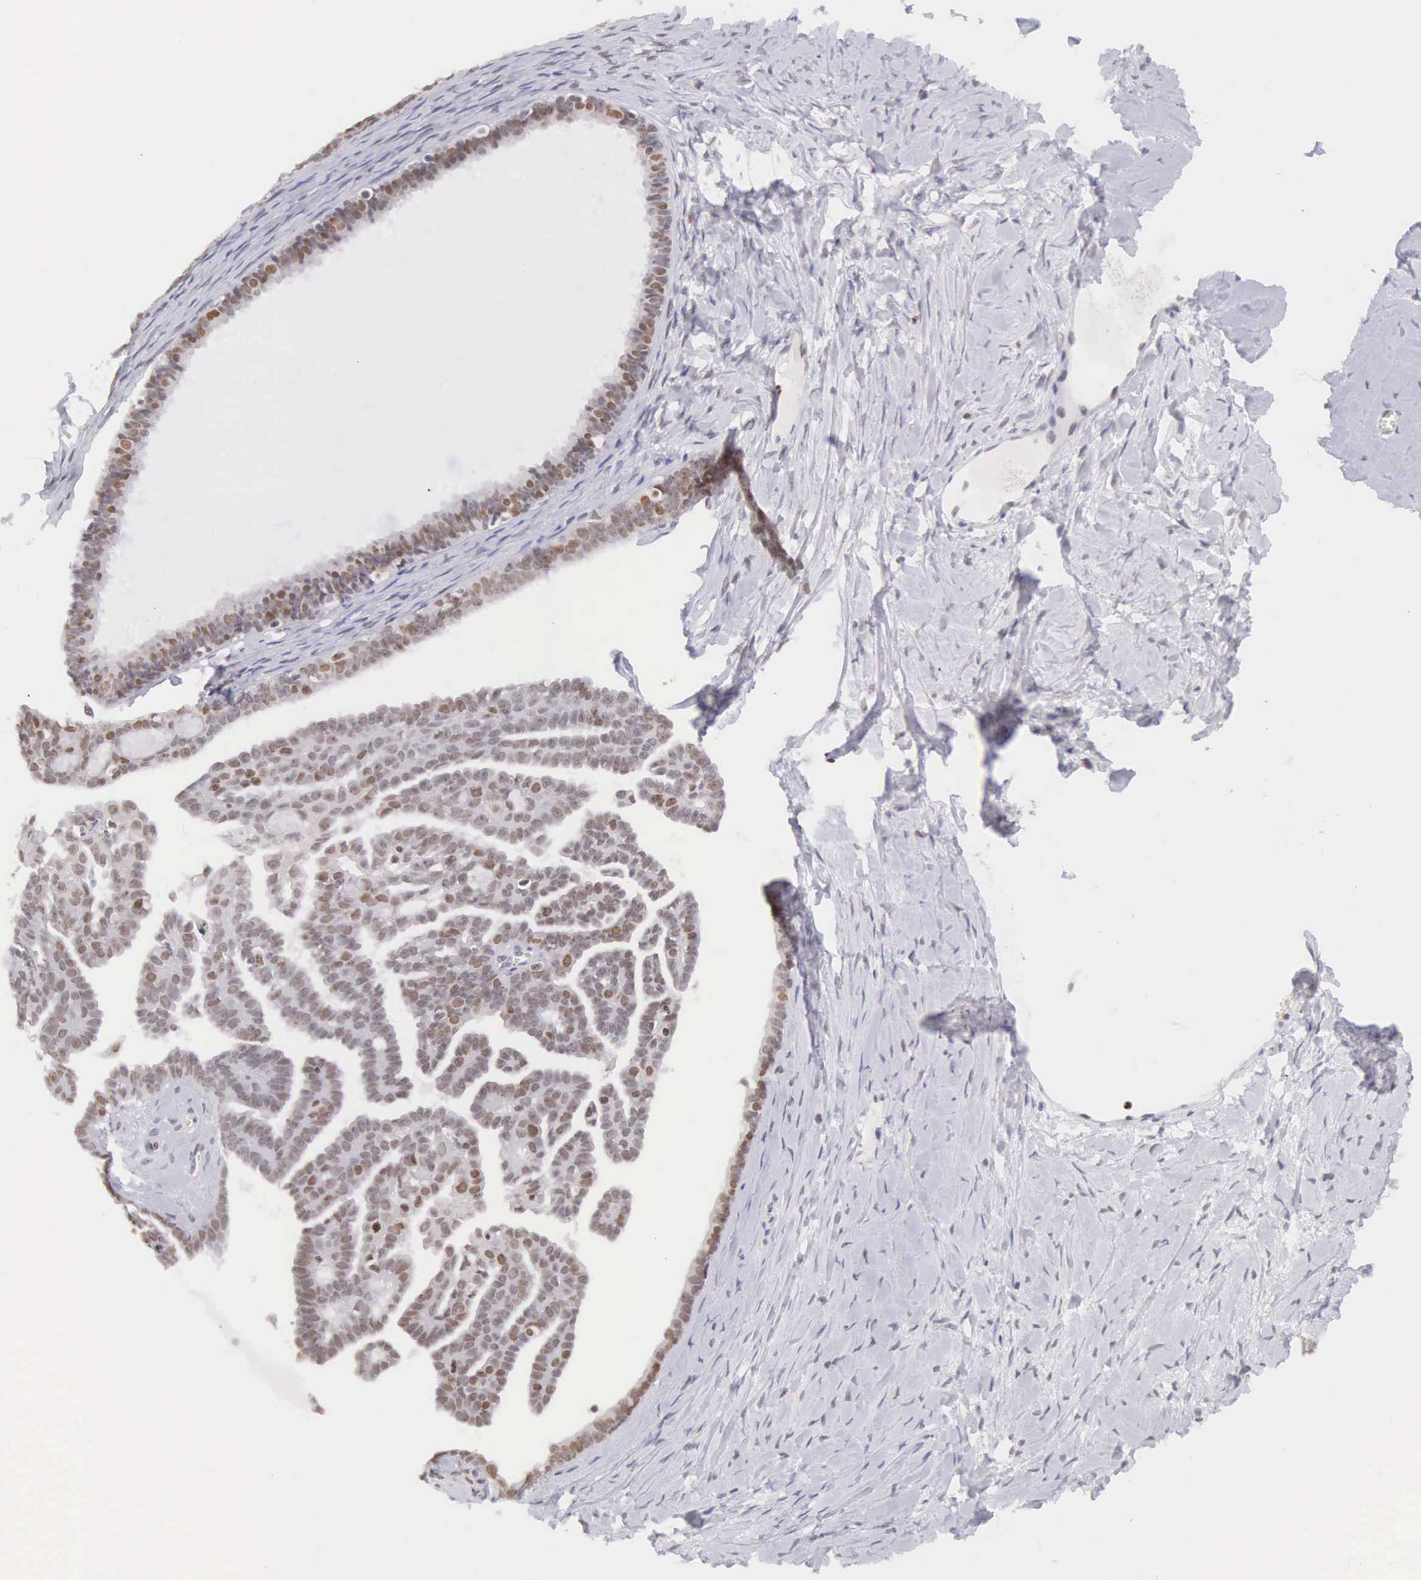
{"staining": {"intensity": "moderate", "quantity": ">75%", "location": "nuclear"}, "tissue": "ovarian cancer", "cell_type": "Tumor cells", "image_type": "cancer", "snomed": [{"axis": "morphology", "description": "Cystadenocarcinoma, serous, NOS"}, {"axis": "topography", "description": "Ovary"}], "caption": "Immunohistochemical staining of ovarian serous cystadenocarcinoma reveals medium levels of moderate nuclear protein positivity in about >75% of tumor cells.", "gene": "VRK1", "patient": {"sex": "female", "age": 71}}